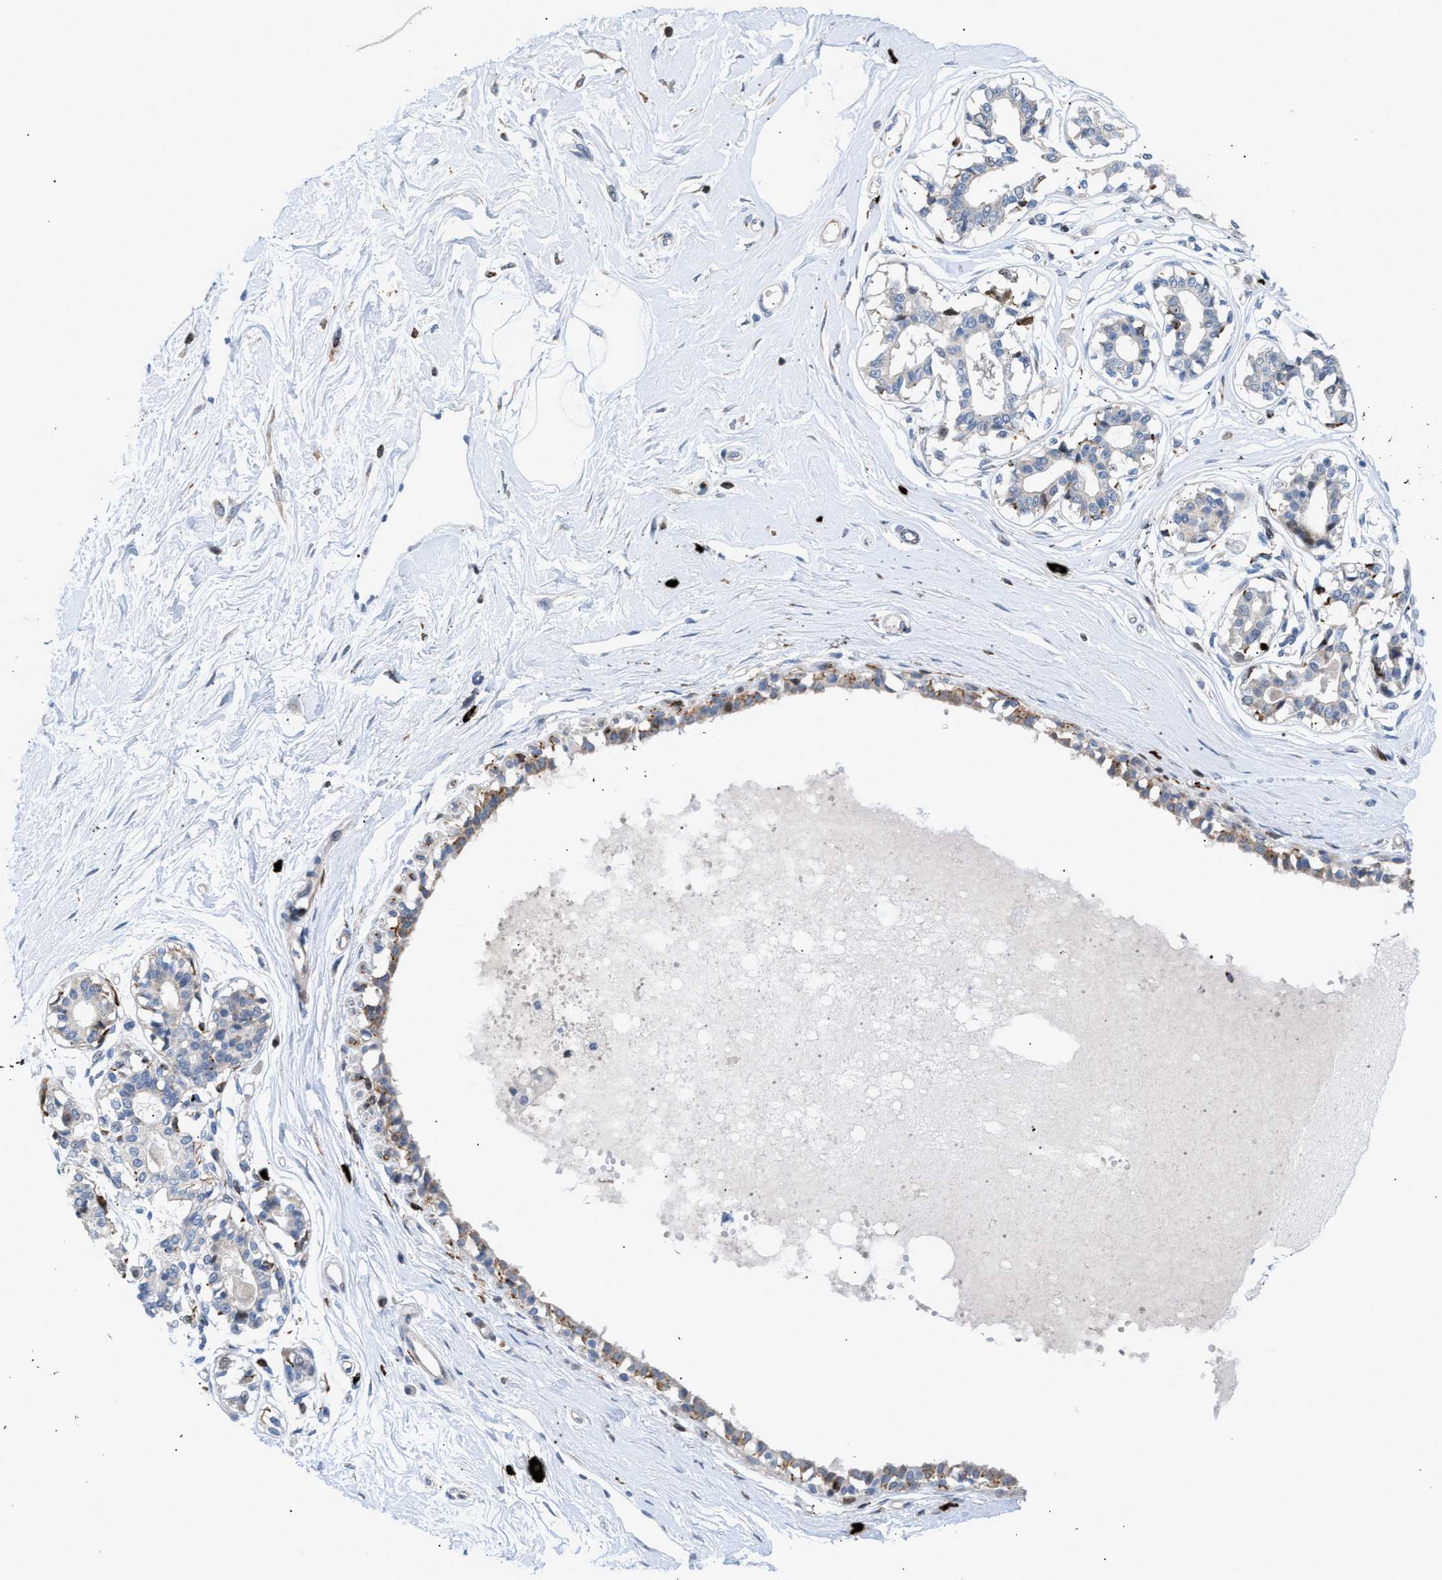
{"staining": {"intensity": "negative", "quantity": "none", "location": "none"}, "tissue": "breast", "cell_type": "Adipocytes", "image_type": "normal", "snomed": [{"axis": "morphology", "description": "Normal tissue, NOS"}, {"axis": "topography", "description": "Breast"}], "caption": "Immunohistochemical staining of normal breast shows no significant positivity in adipocytes.", "gene": "ATP9A", "patient": {"sex": "female", "age": 45}}